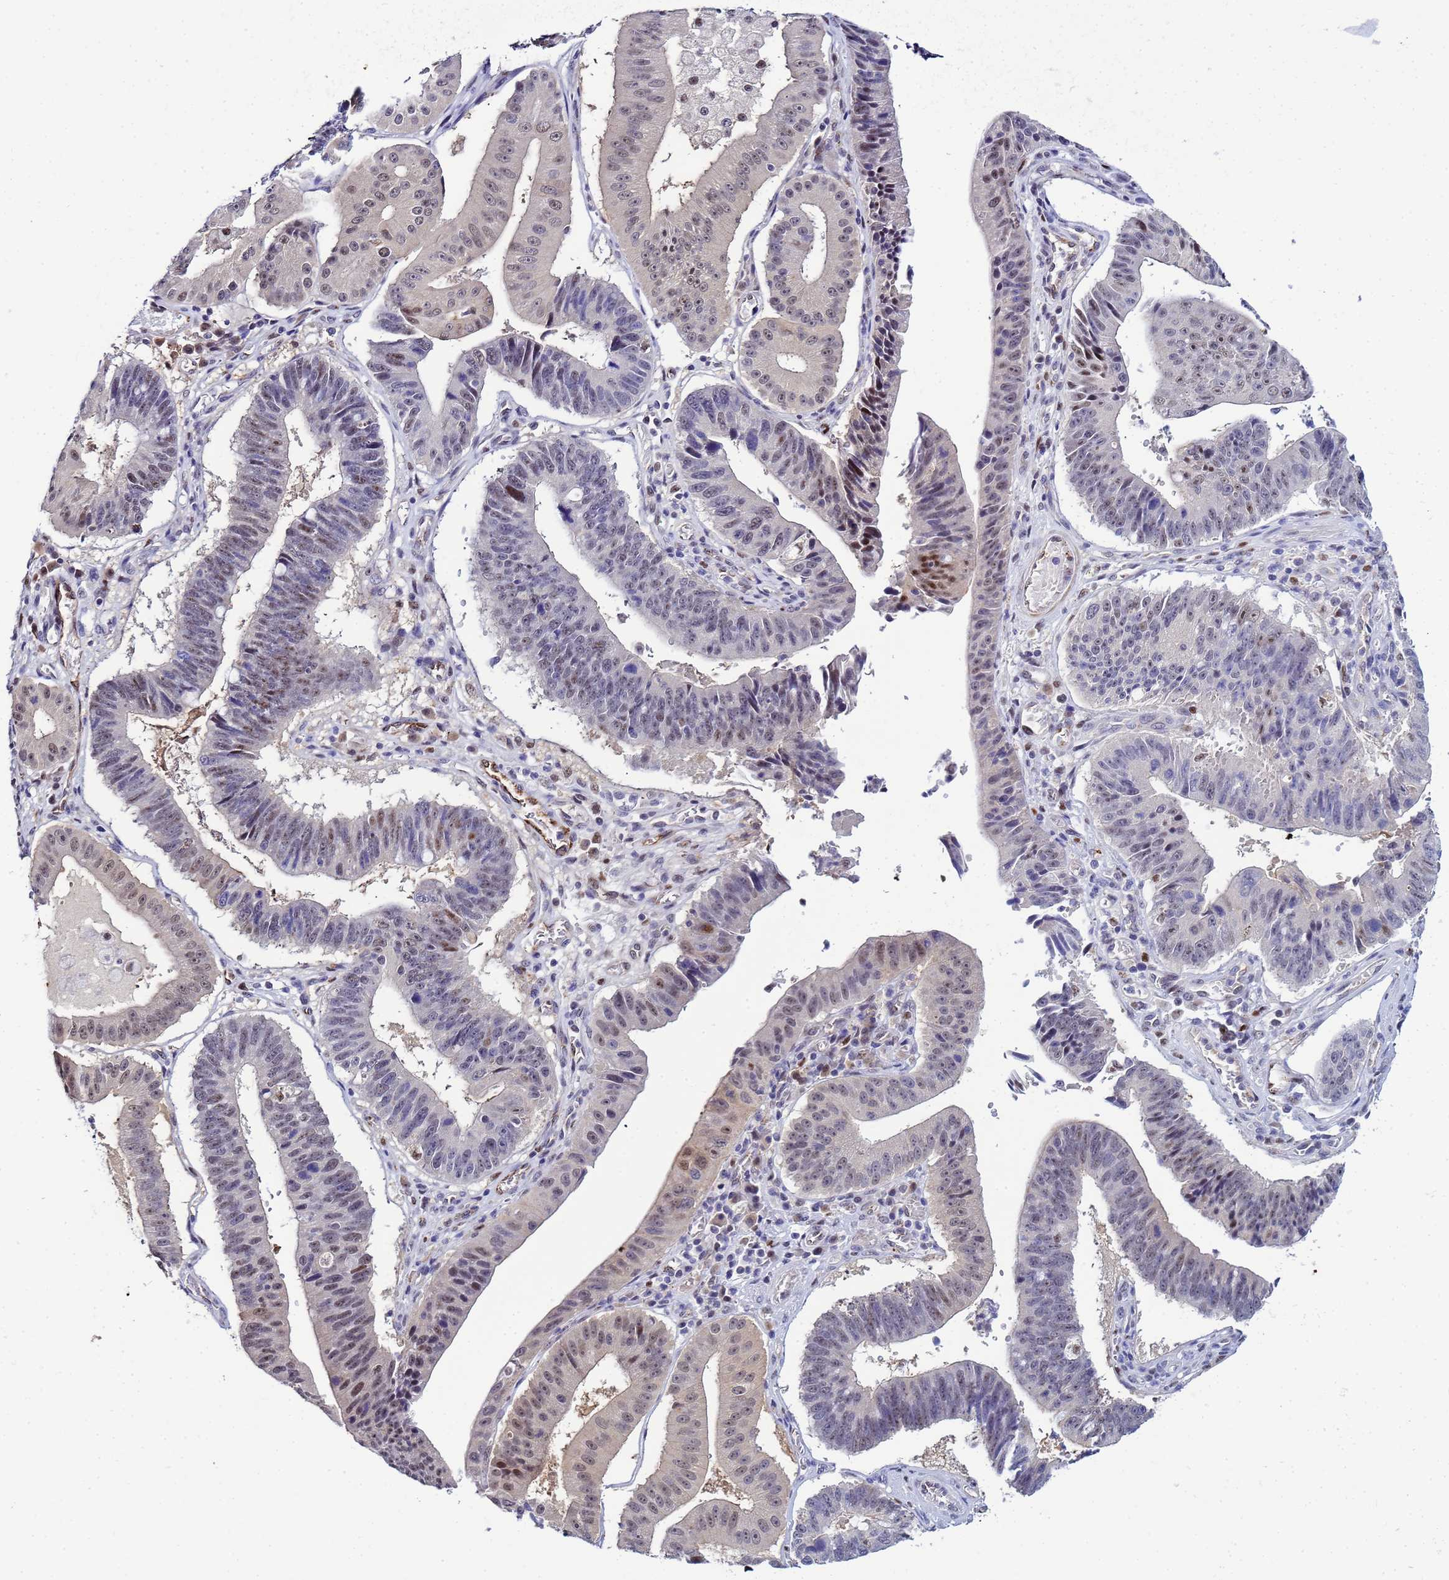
{"staining": {"intensity": "weak", "quantity": "<25%", "location": "nuclear"}, "tissue": "stomach cancer", "cell_type": "Tumor cells", "image_type": "cancer", "snomed": [{"axis": "morphology", "description": "Adenocarcinoma, NOS"}, {"axis": "topography", "description": "Stomach"}], "caption": "Tumor cells are negative for brown protein staining in adenocarcinoma (stomach).", "gene": "SLC25A37", "patient": {"sex": "male", "age": 59}}